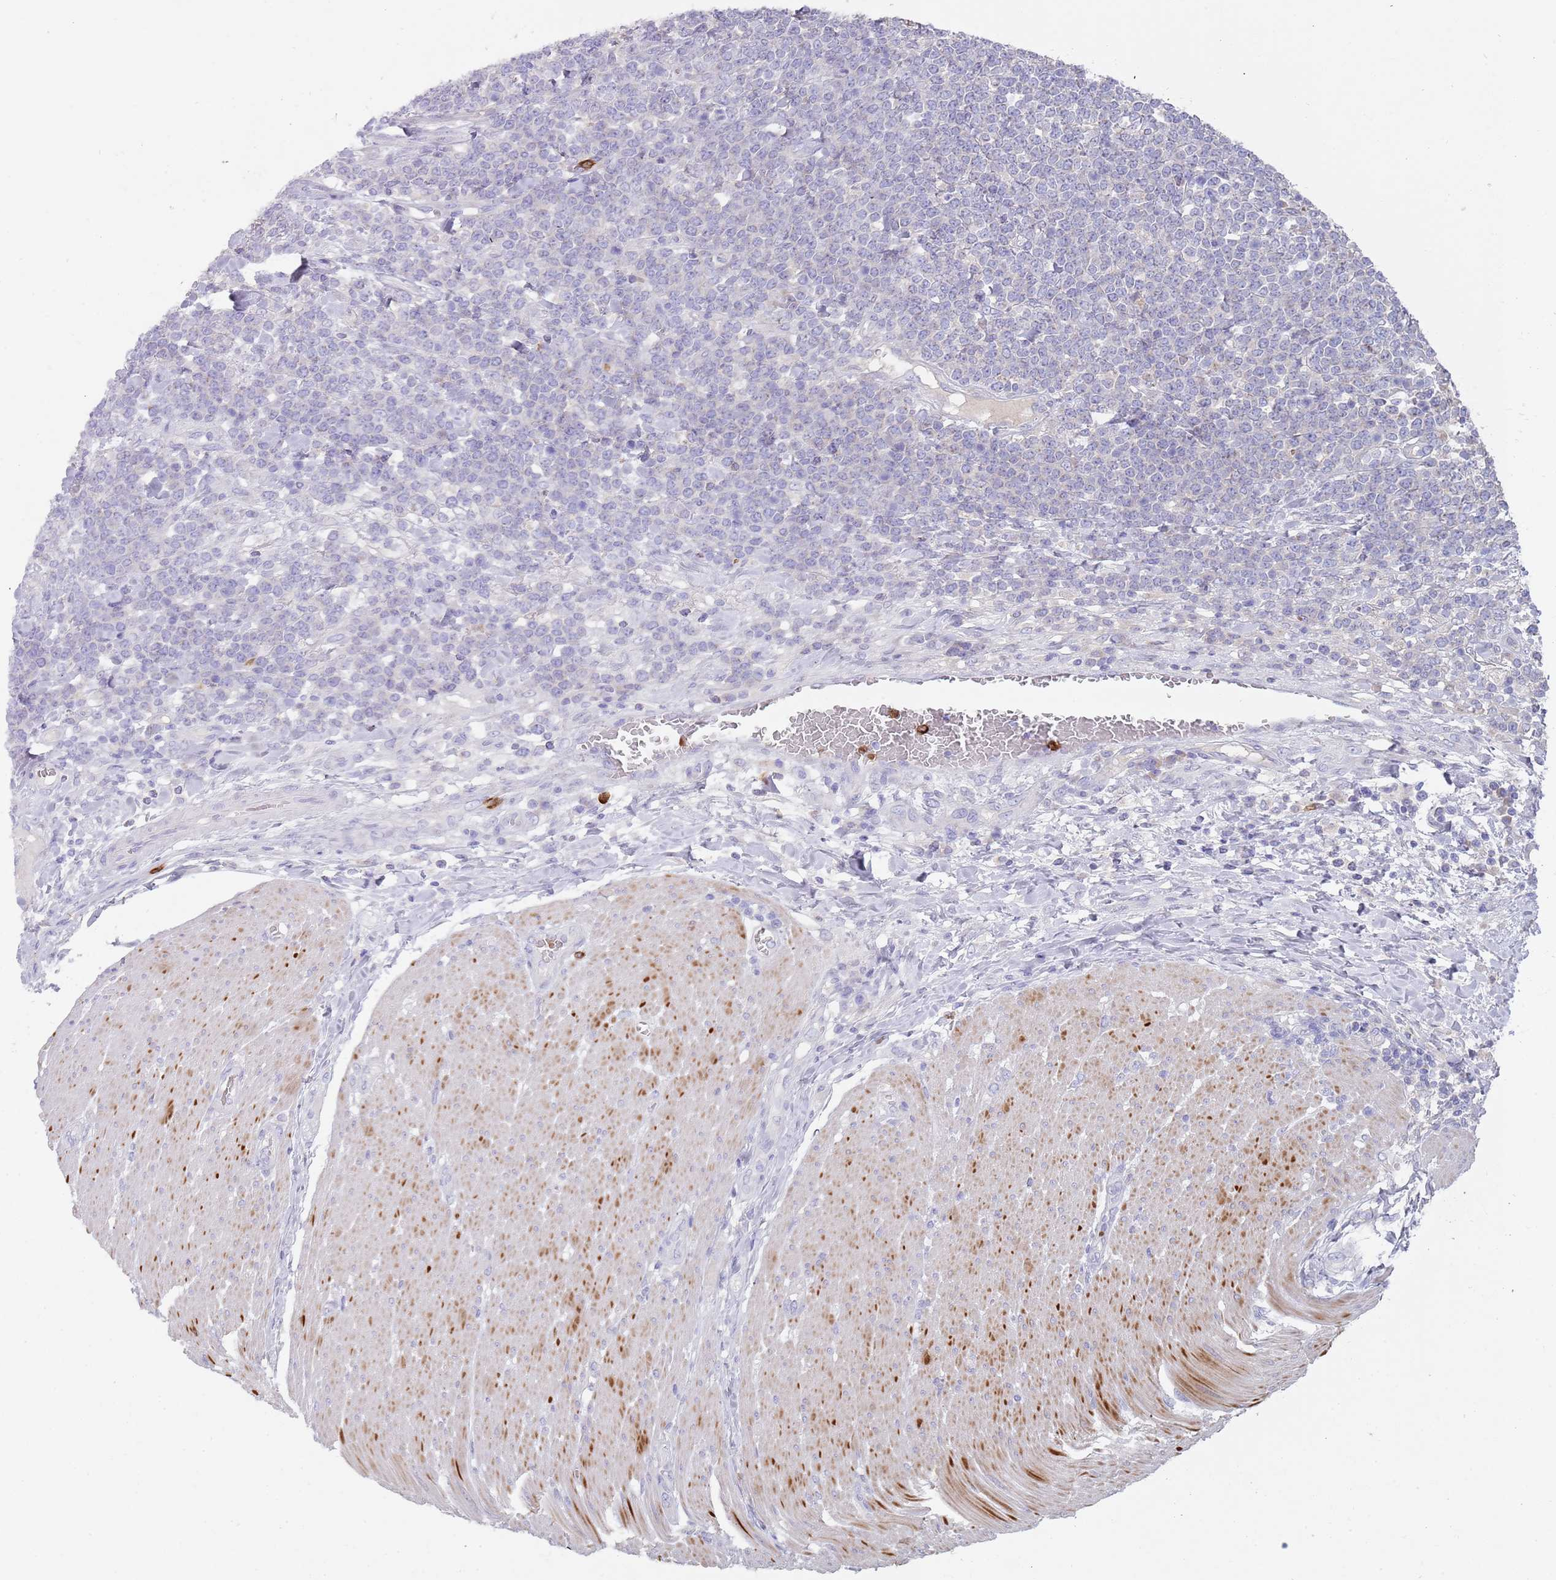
{"staining": {"intensity": "negative", "quantity": "none", "location": "none"}, "tissue": "lymphoma", "cell_type": "Tumor cells", "image_type": "cancer", "snomed": [{"axis": "morphology", "description": "Malignant lymphoma, non-Hodgkin's type, High grade"}, {"axis": "topography", "description": "Small intestine"}], "caption": "Immunohistochemistry (IHC) image of human lymphoma stained for a protein (brown), which exhibits no expression in tumor cells.", "gene": "TMEM251", "patient": {"sex": "male", "age": 8}}